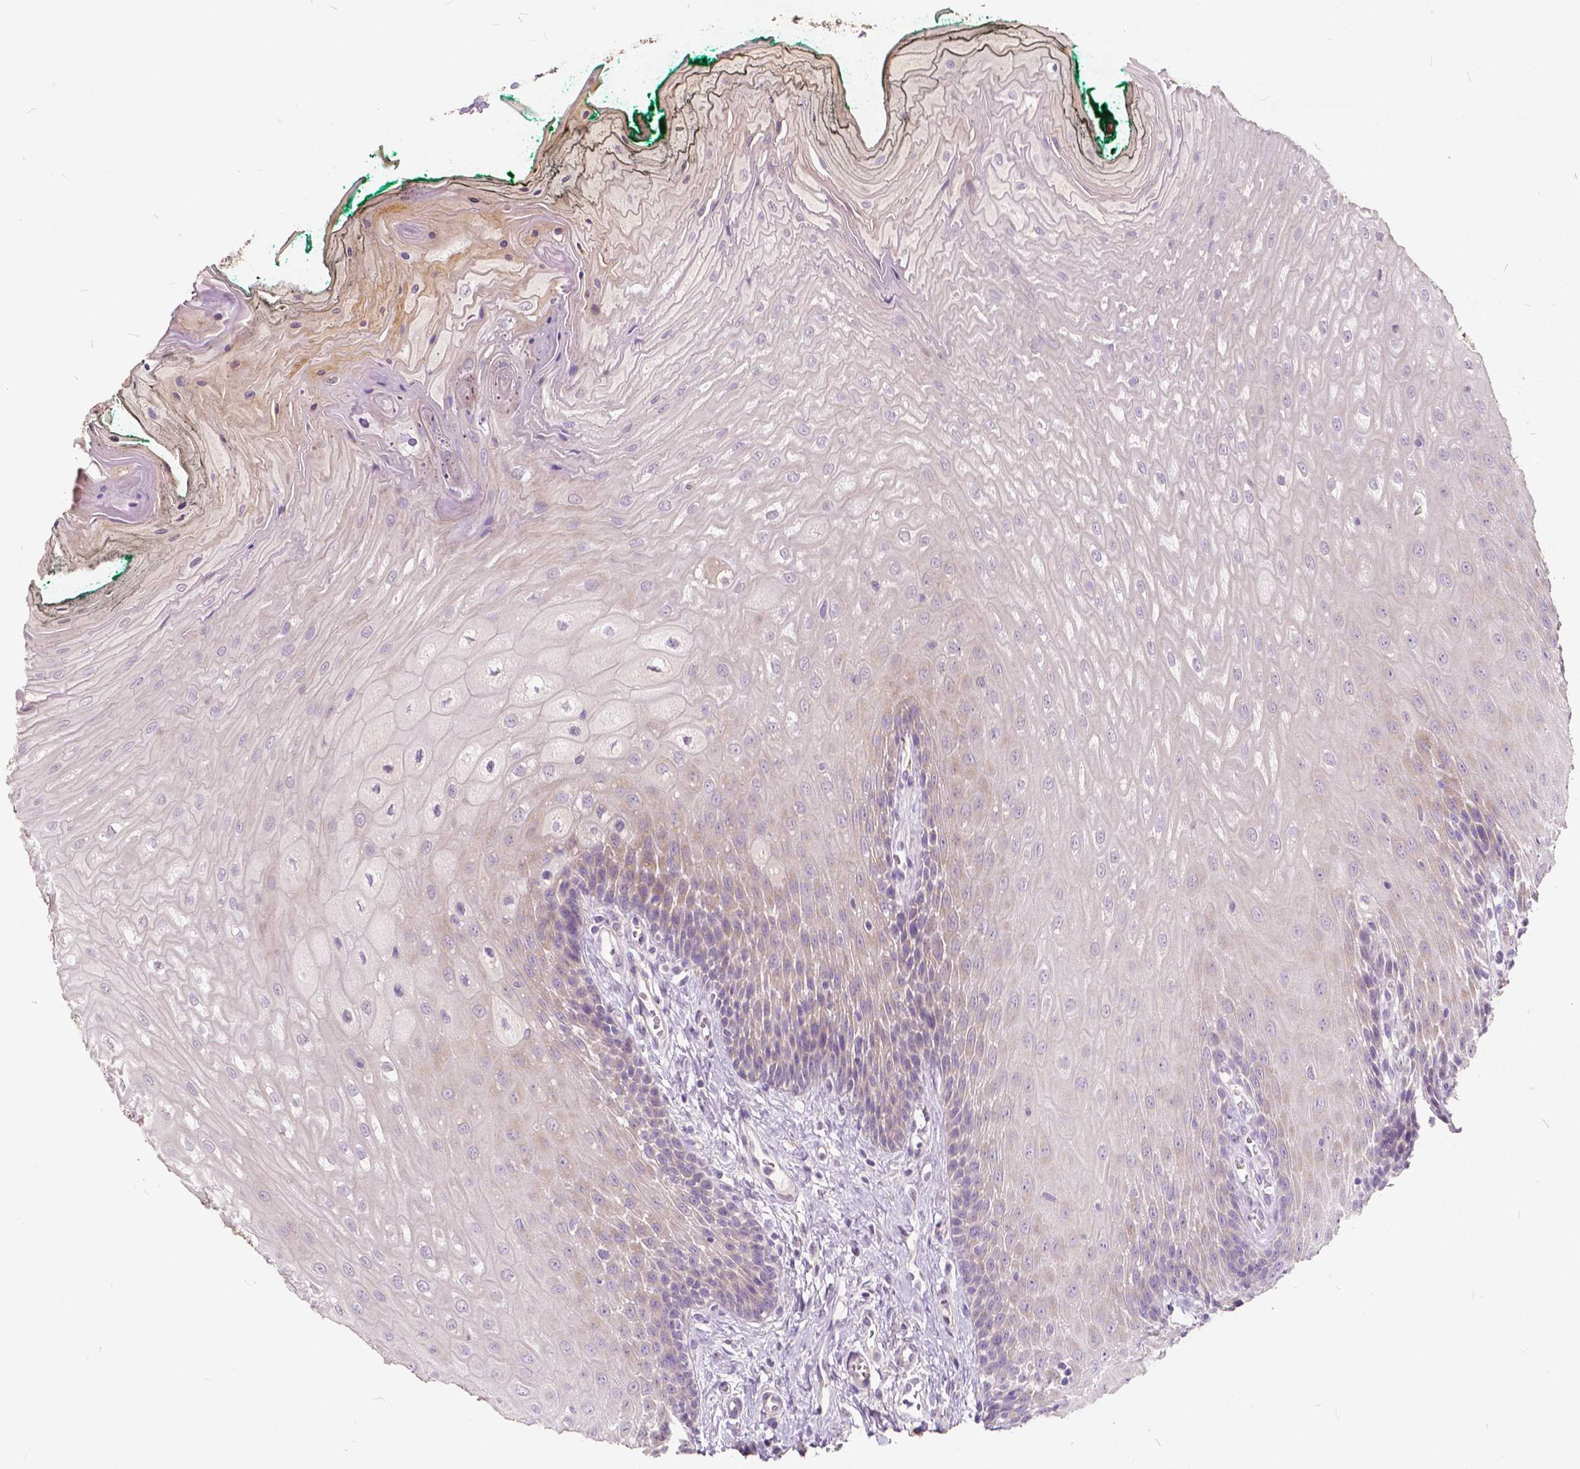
{"staining": {"intensity": "weak", "quantity": "<25%", "location": "cytoplasmic/membranous"}, "tissue": "oral mucosa", "cell_type": "Squamous epithelial cells", "image_type": "normal", "snomed": [{"axis": "morphology", "description": "Normal tissue, NOS"}, {"axis": "topography", "description": "Oral tissue"}], "caption": "This micrograph is of benign oral mucosa stained with immunohistochemistry to label a protein in brown with the nuclei are counter-stained blue. There is no positivity in squamous epithelial cells.", "gene": "SLC7A8", "patient": {"sex": "female", "age": 68}}